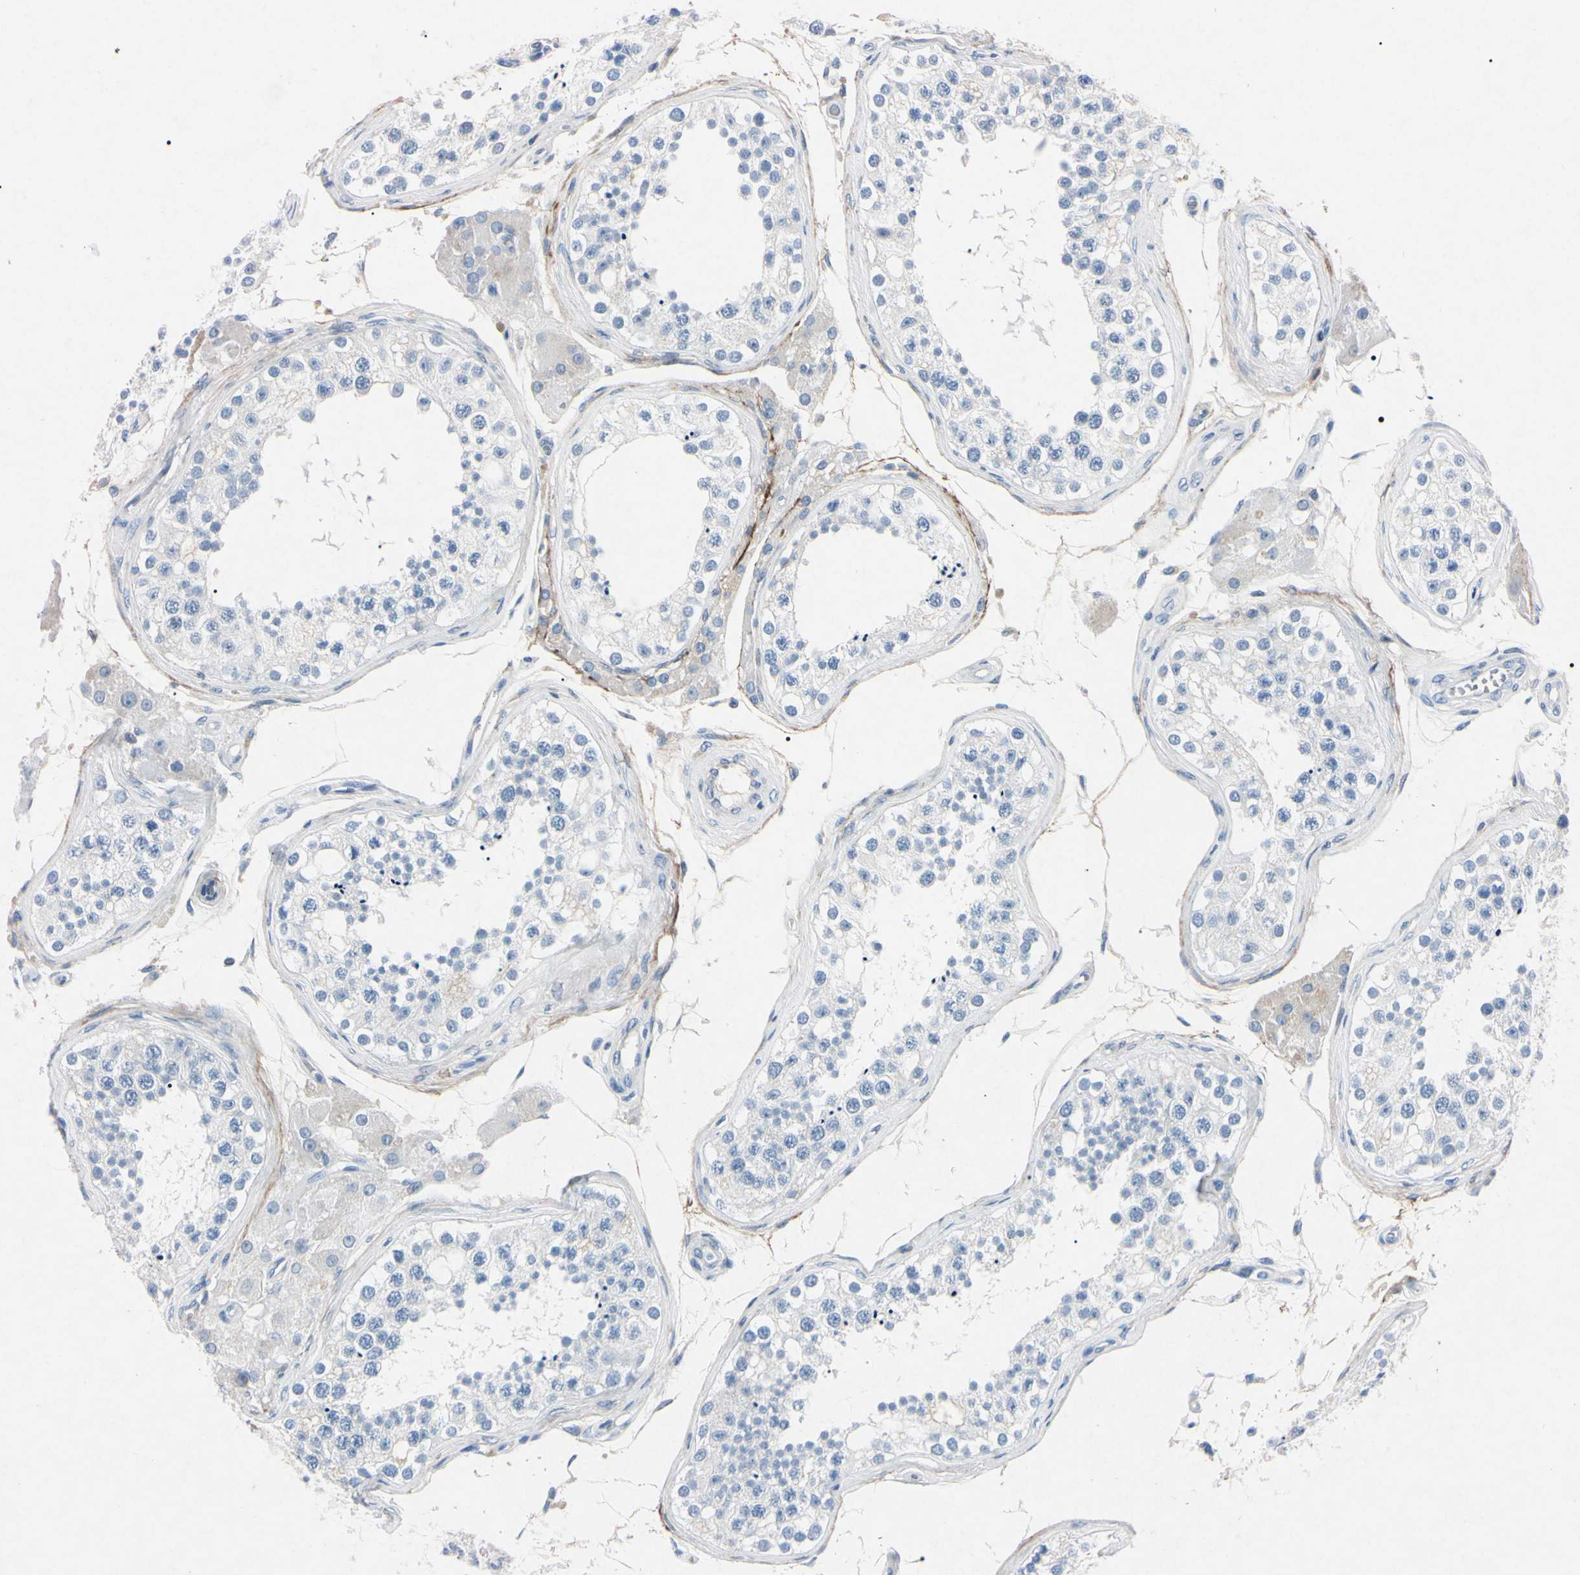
{"staining": {"intensity": "negative", "quantity": "none", "location": "none"}, "tissue": "testis", "cell_type": "Cells in seminiferous ducts", "image_type": "normal", "snomed": [{"axis": "morphology", "description": "Normal tissue, NOS"}, {"axis": "topography", "description": "Testis"}], "caption": "This is an immunohistochemistry image of benign human testis. There is no positivity in cells in seminiferous ducts.", "gene": "ELN", "patient": {"sex": "male", "age": 68}}